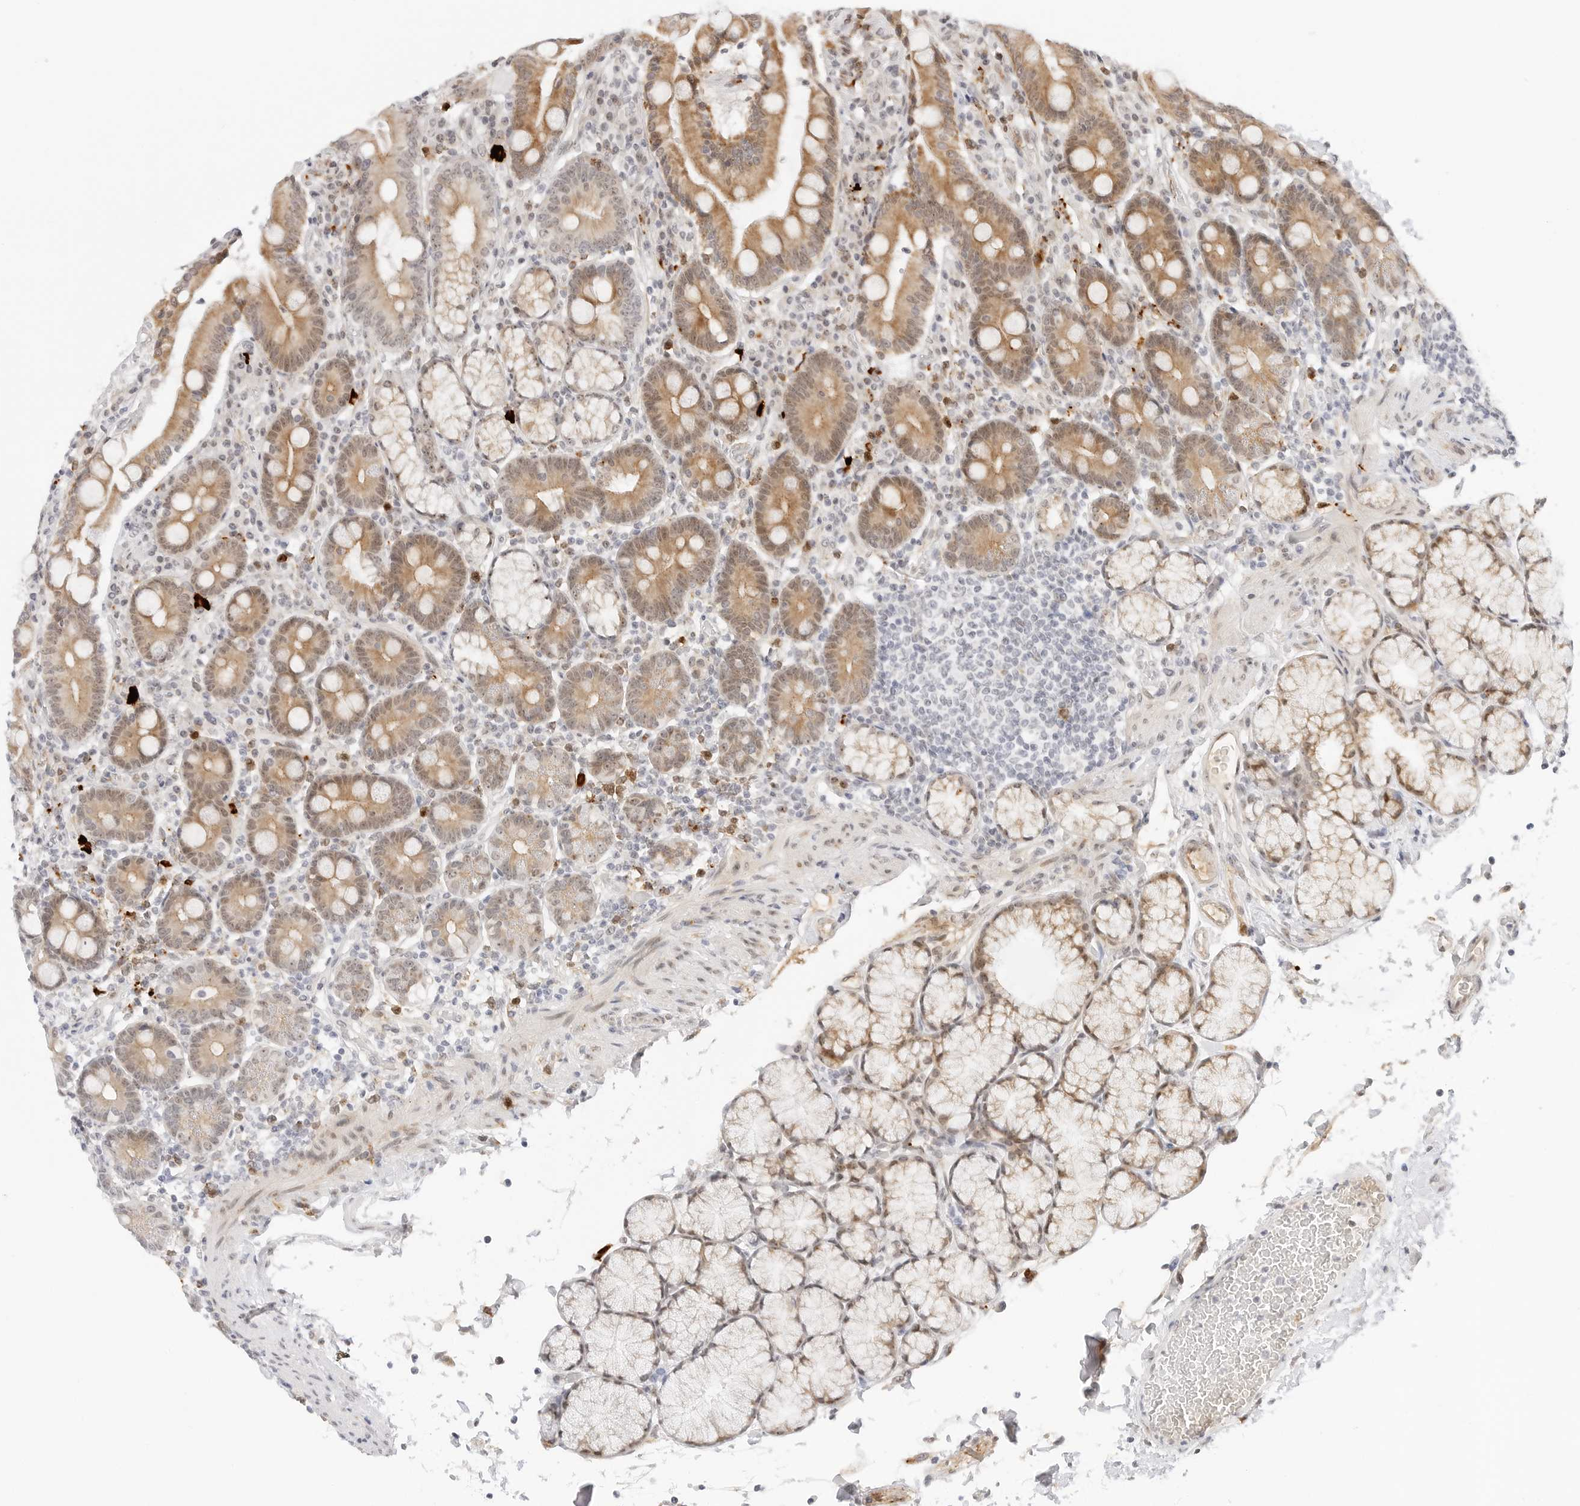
{"staining": {"intensity": "moderate", "quantity": "25%-75%", "location": "cytoplasmic/membranous,nuclear"}, "tissue": "duodenum", "cell_type": "Glandular cells", "image_type": "normal", "snomed": [{"axis": "morphology", "description": "Normal tissue, NOS"}, {"axis": "topography", "description": "Small intestine, NOS"}], "caption": "A photomicrograph showing moderate cytoplasmic/membranous,nuclear staining in approximately 25%-75% of glandular cells in normal duodenum, as visualized by brown immunohistochemical staining.", "gene": "HIPK3", "patient": {"sex": "female", "age": 71}}